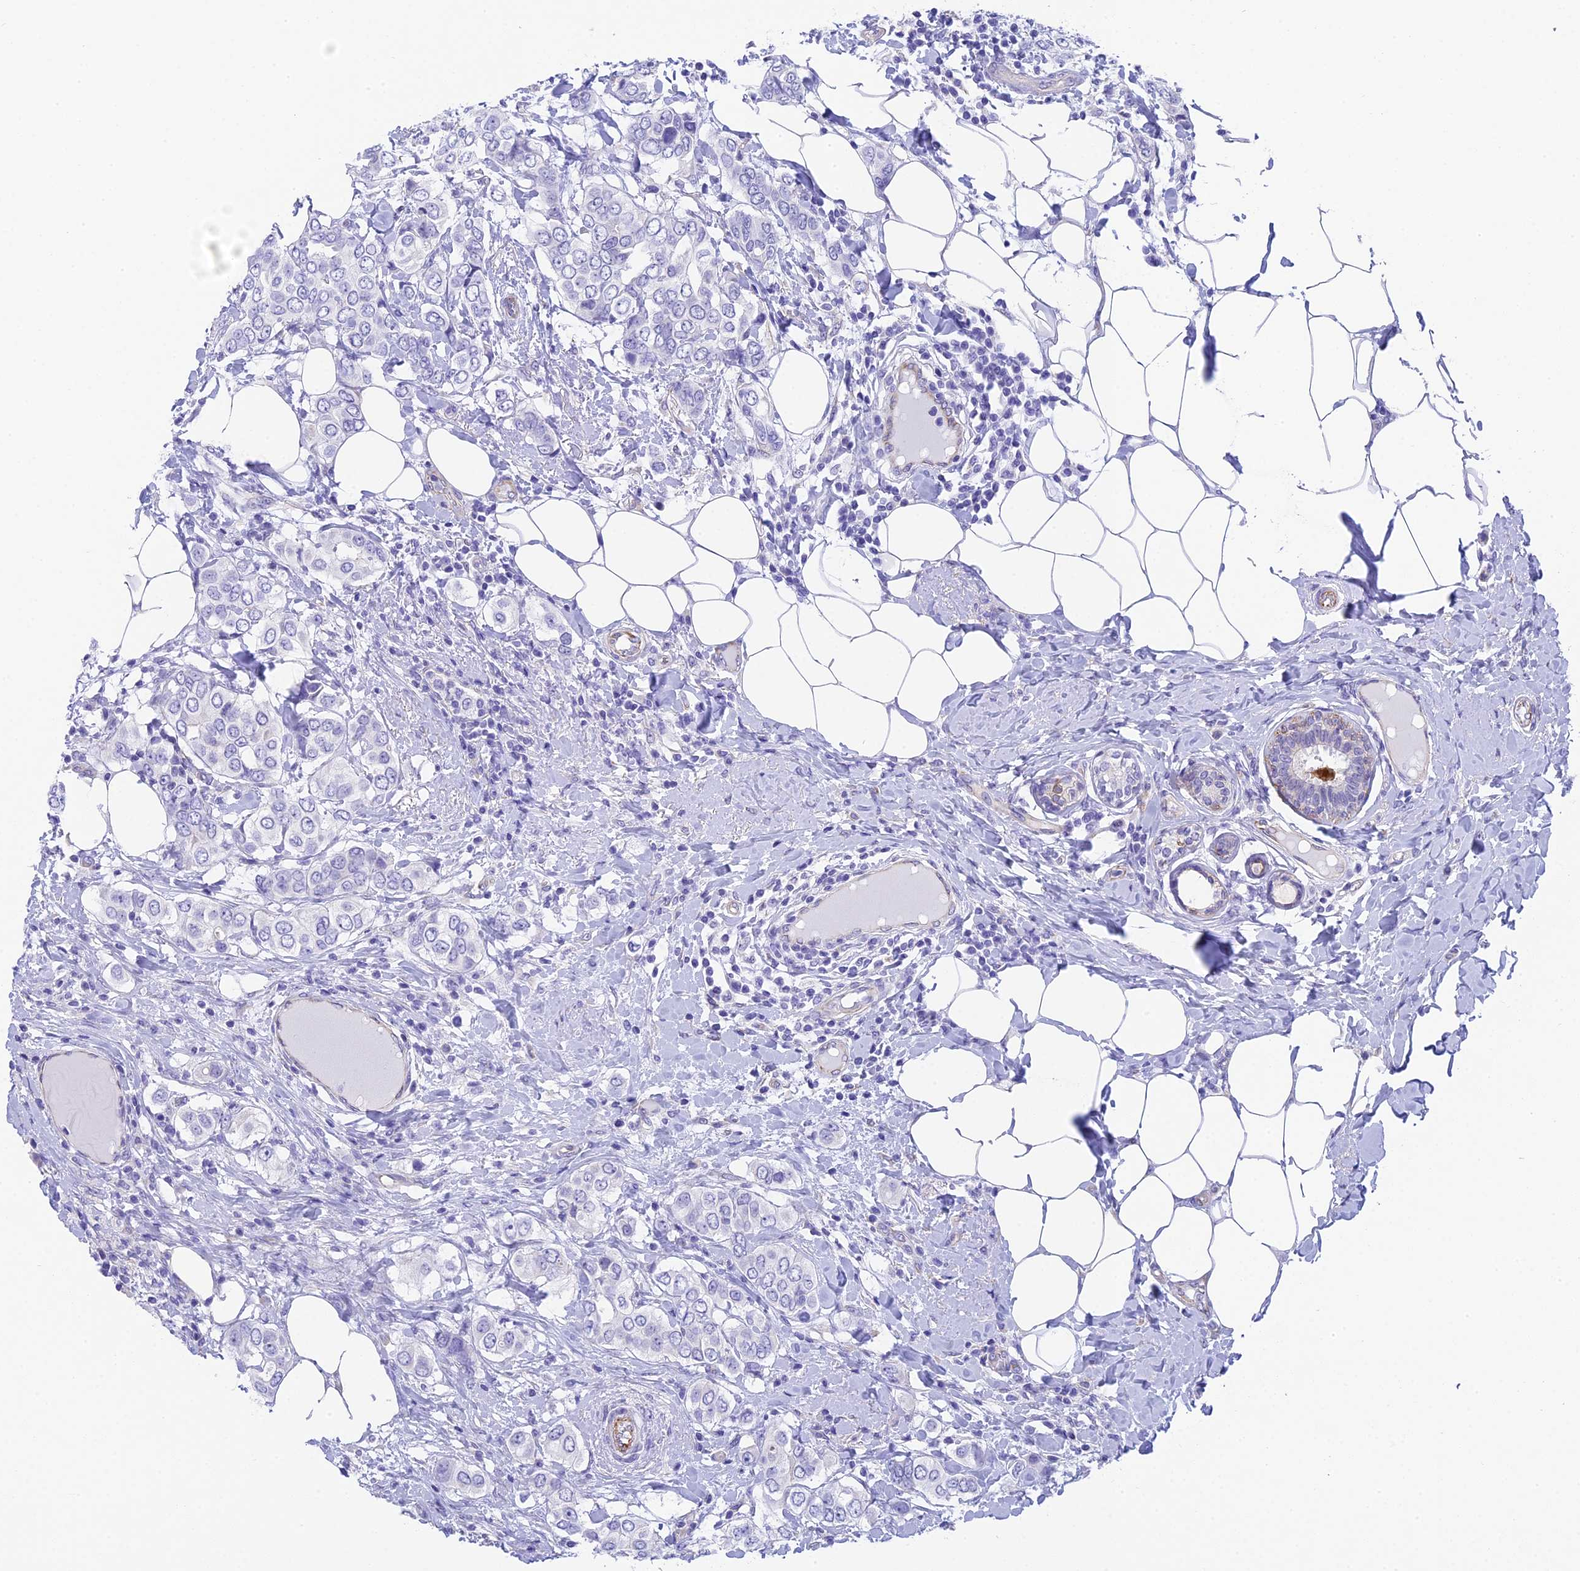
{"staining": {"intensity": "negative", "quantity": "none", "location": "none"}, "tissue": "breast cancer", "cell_type": "Tumor cells", "image_type": "cancer", "snomed": [{"axis": "morphology", "description": "Lobular carcinoma"}, {"axis": "topography", "description": "Breast"}], "caption": "Tumor cells are negative for brown protein staining in breast cancer (lobular carcinoma). Brightfield microscopy of IHC stained with DAB (3,3'-diaminobenzidine) (brown) and hematoxylin (blue), captured at high magnification.", "gene": "TACSTD2", "patient": {"sex": "female", "age": 51}}